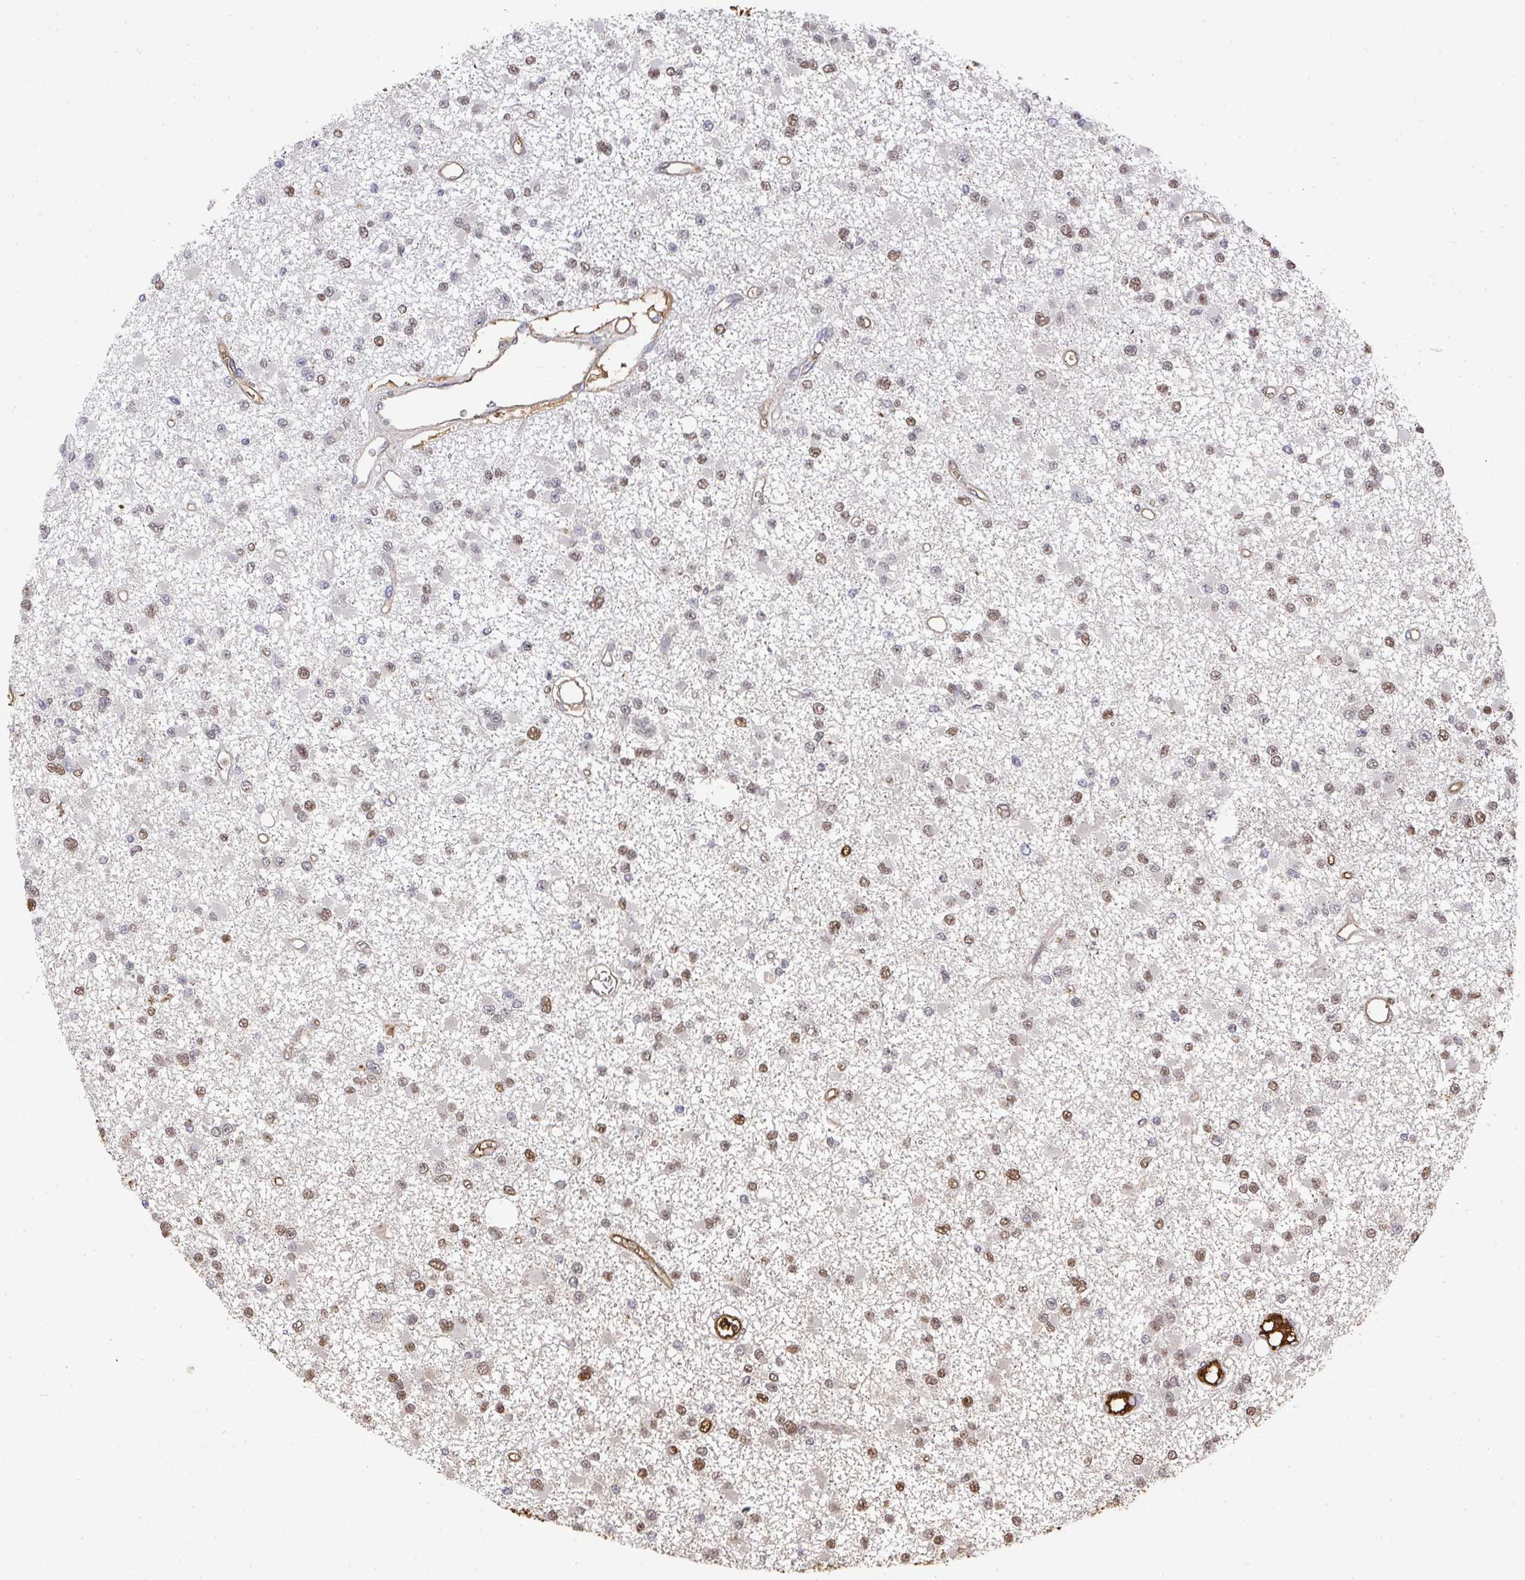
{"staining": {"intensity": "moderate", "quantity": "25%-75%", "location": "nuclear"}, "tissue": "glioma", "cell_type": "Tumor cells", "image_type": "cancer", "snomed": [{"axis": "morphology", "description": "Glioma, malignant, Low grade"}, {"axis": "topography", "description": "Brain"}], "caption": "A medium amount of moderate nuclear staining is appreciated in approximately 25%-75% of tumor cells in glioma tissue.", "gene": "ALB", "patient": {"sex": "female", "age": 22}}